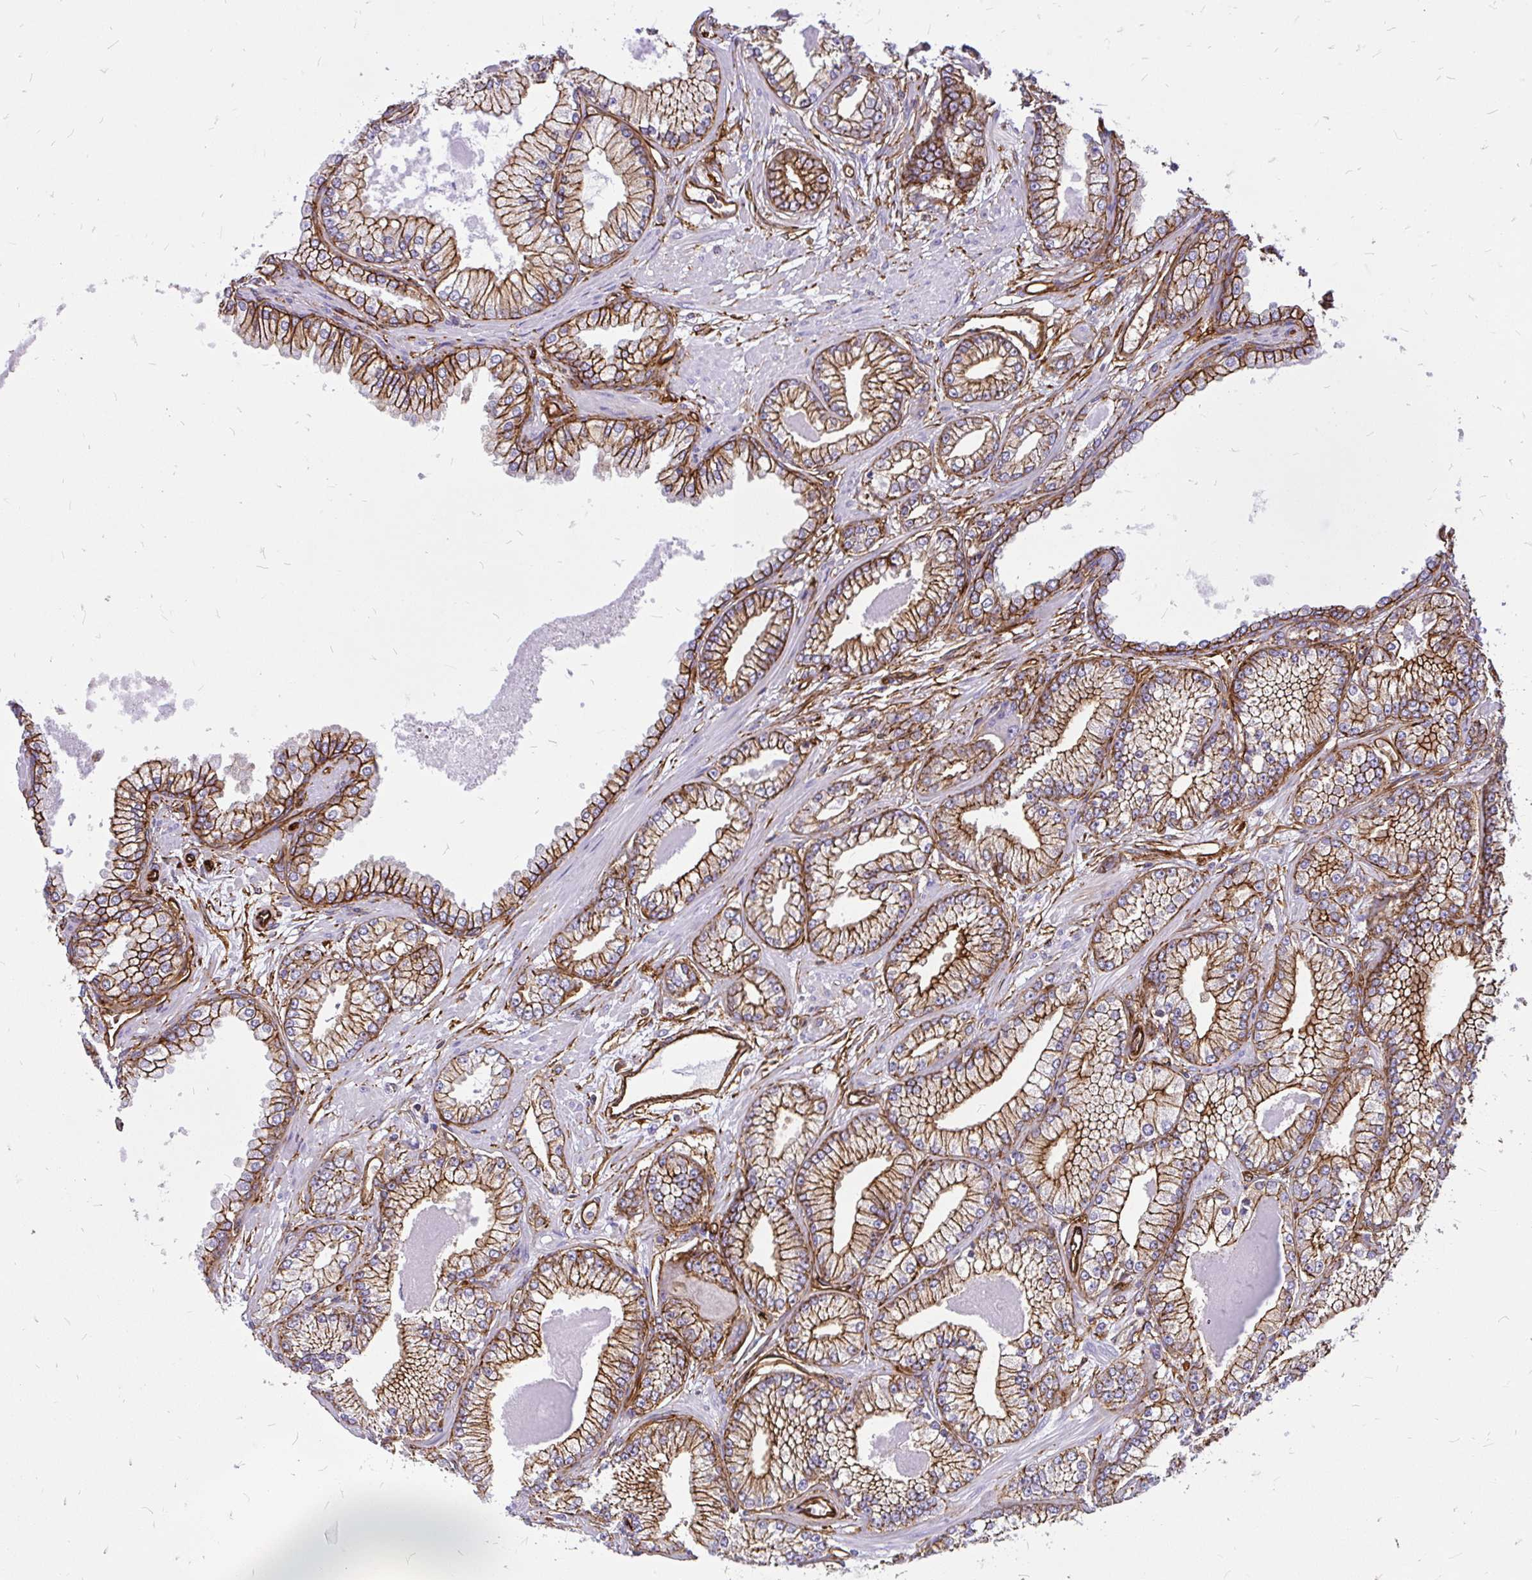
{"staining": {"intensity": "strong", "quantity": ">75%", "location": "cytoplasmic/membranous"}, "tissue": "prostate cancer", "cell_type": "Tumor cells", "image_type": "cancer", "snomed": [{"axis": "morphology", "description": "Adenocarcinoma, Low grade"}, {"axis": "topography", "description": "Prostate"}], "caption": "A high-resolution micrograph shows IHC staining of prostate cancer (adenocarcinoma (low-grade)), which shows strong cytoplasmic/membranous expression in about >75% of tumor cells.", "gene": "MAP1LC3B", "patient": {"sex": "male", "age": 64}}